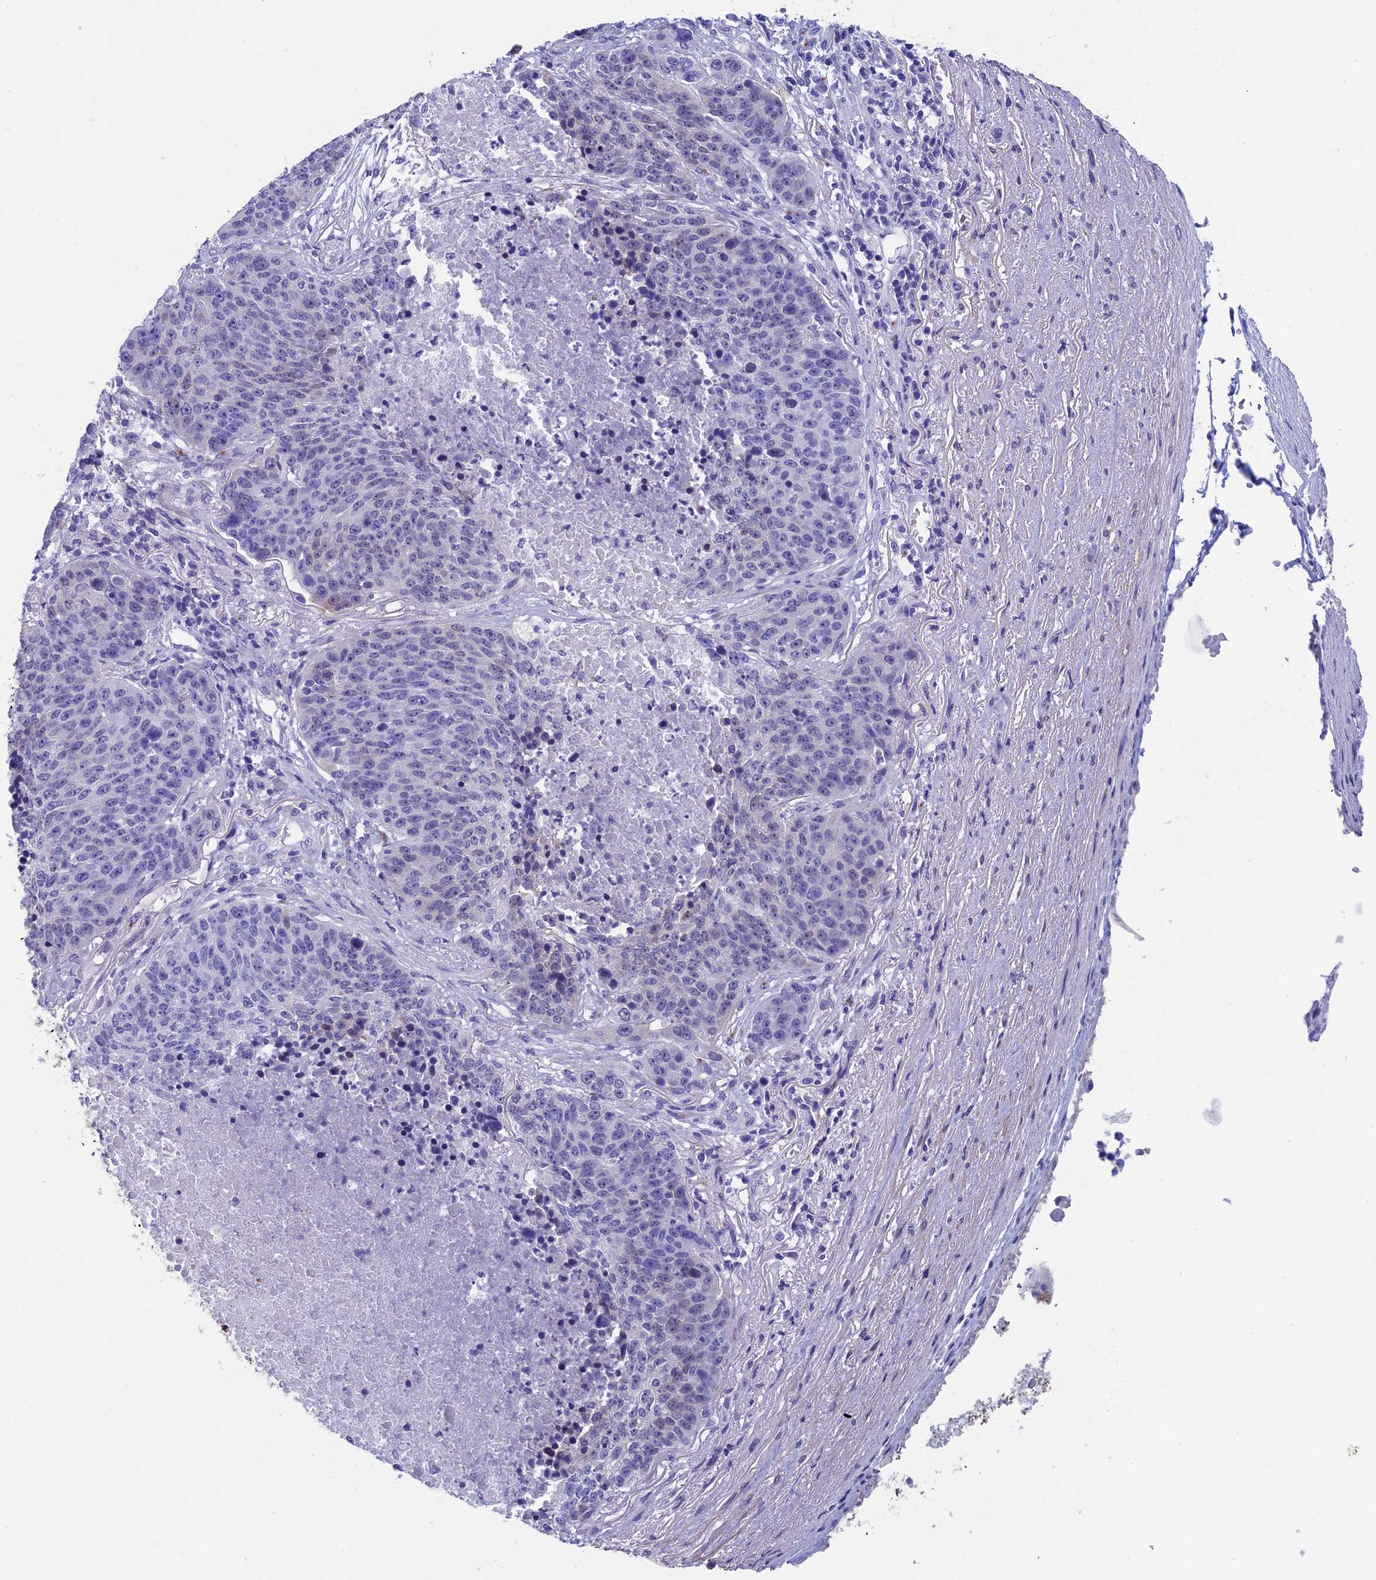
{"staining": {"intensity": "negative", "quantity": "none", "location": "none"}, "tissue": "lung cancer", "cell_type": "Tumor cells", "image_type": "cancer", "snomed": [{"axis": "morphology", "description": "Normal tissue, NOS"}, {"axis": "morphology", "description": "Squamous cell carcinoma, NOS"}, {"axis": "topography", "description": "Lymph node"}, {"axis": "topography", "description": "Lung"}], "caption": "Human squamous cell carcinoma (lung) stained for a protein using immunohistochemistry (IHC) reveals no staining in tumor cells.", "gene": "ADH7", "patient": {"sex": "male", "age": 66}}